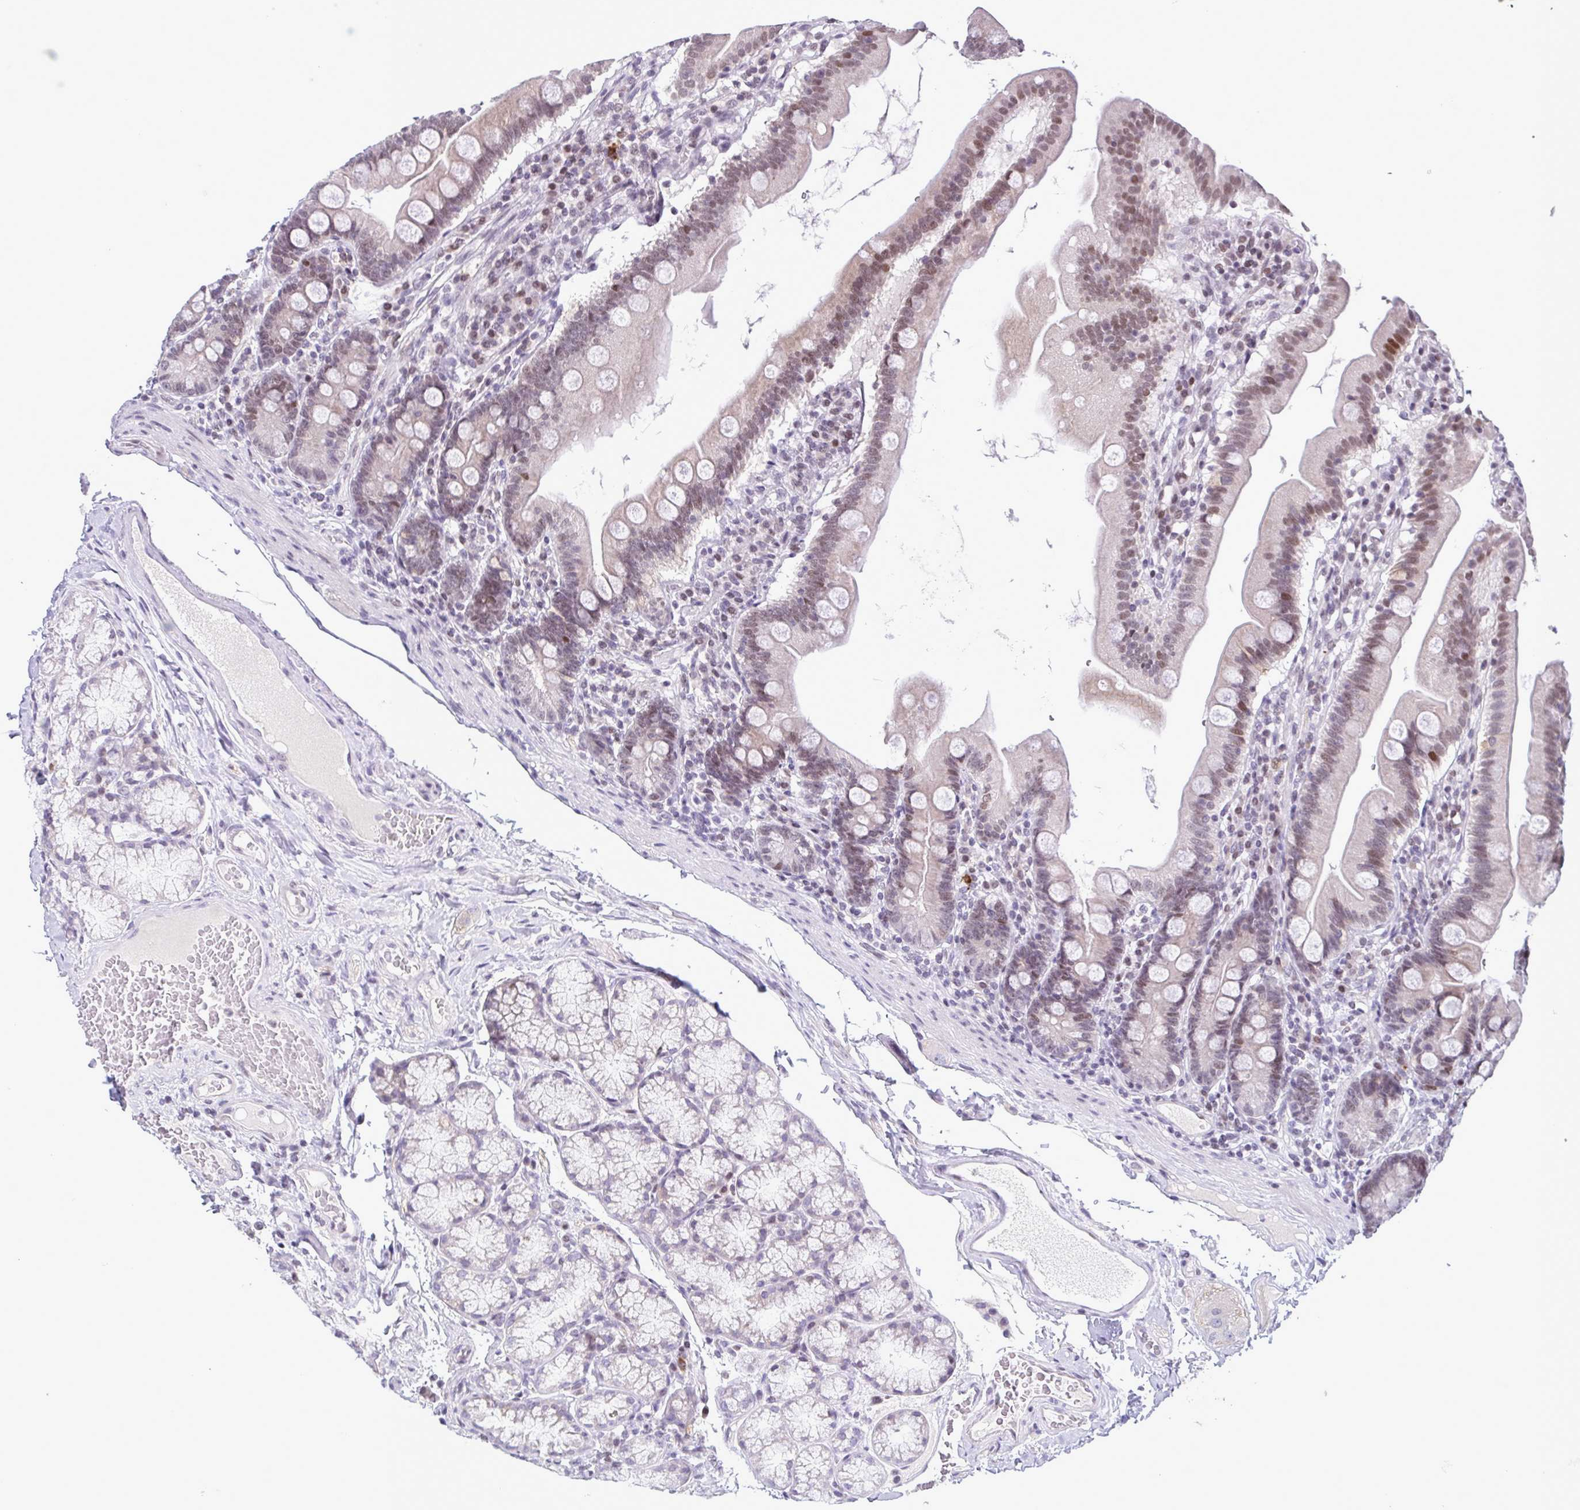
{"staining": {"intensity": "moderate", "quantity": "25%-75%", "location": "nuclear"}, "tissue": "duodenum", "cell_type": "Glandular cells", "image_type": "normal", "snomed": [{"axis": "morphology", "description": "Normal tissue, NOS"}, {"axis": "topography", "description": "Duodenum"}], "caption": "The micrograph exhibits a brown stain indicating the presence of a protein in the nuclear of glandular cells in duodenum.", "gene": "IRF1", "patient": {"sex": "female", "age": 67}}